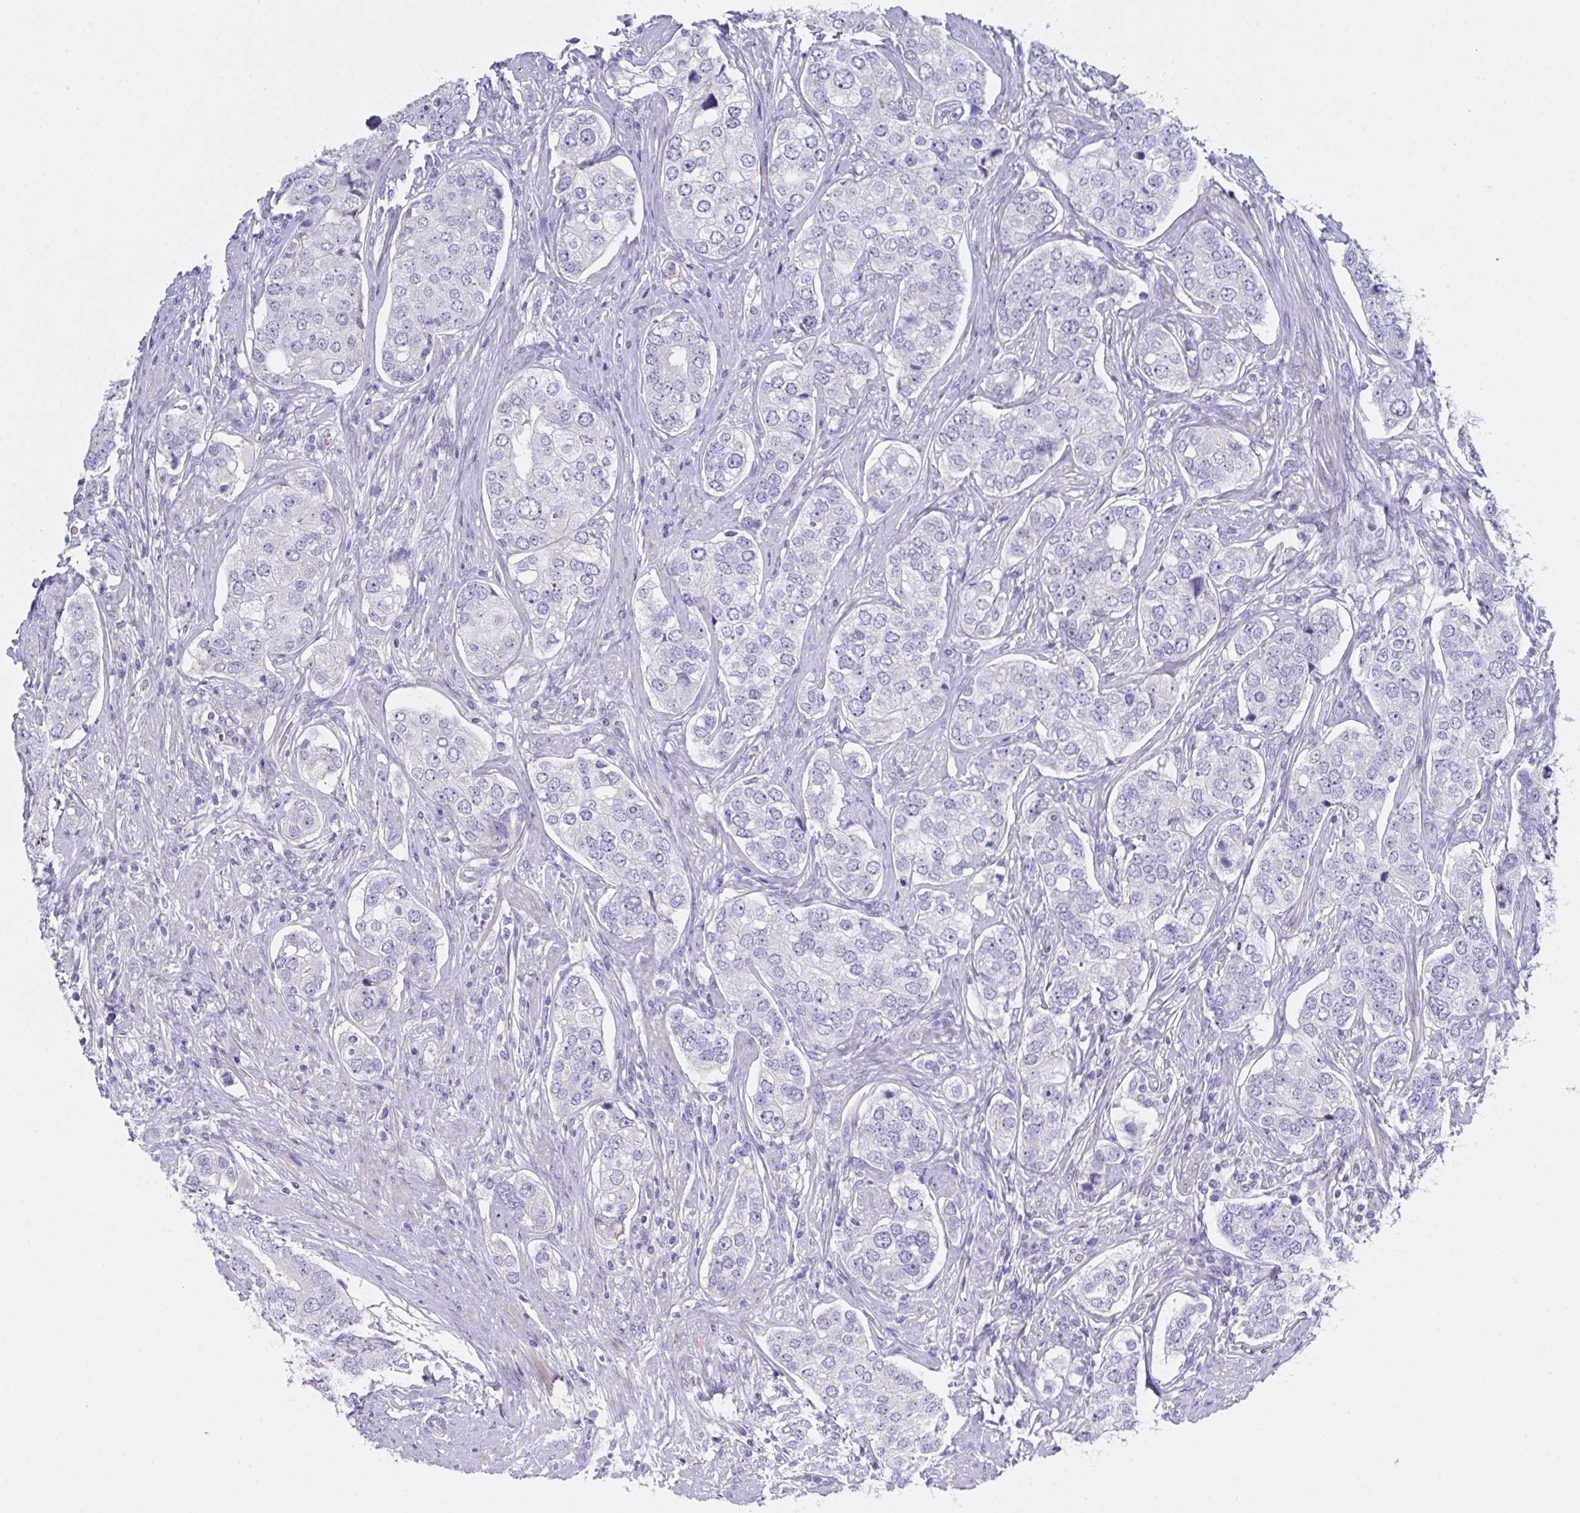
{"staining": {"intensity": "negative", "quantity": "none", "location": "none"}, "tissue": "prostate cancer", "cell_type": "Tumor cells", "image_type": "cancer", "snomed": [{"axis": "morphology", "description": "Adenocarcinoma, High grade"}, {"axis": "topography", "description": "Prostate"}], "caption": "IHC histopathology image of human adenocarcinoma (high-grade) (prostate) stained for a protein (brown), which displays no expression in tumor cells.", "gene": "FBXO47", "patient": {"sex": "male", "age": 60}}